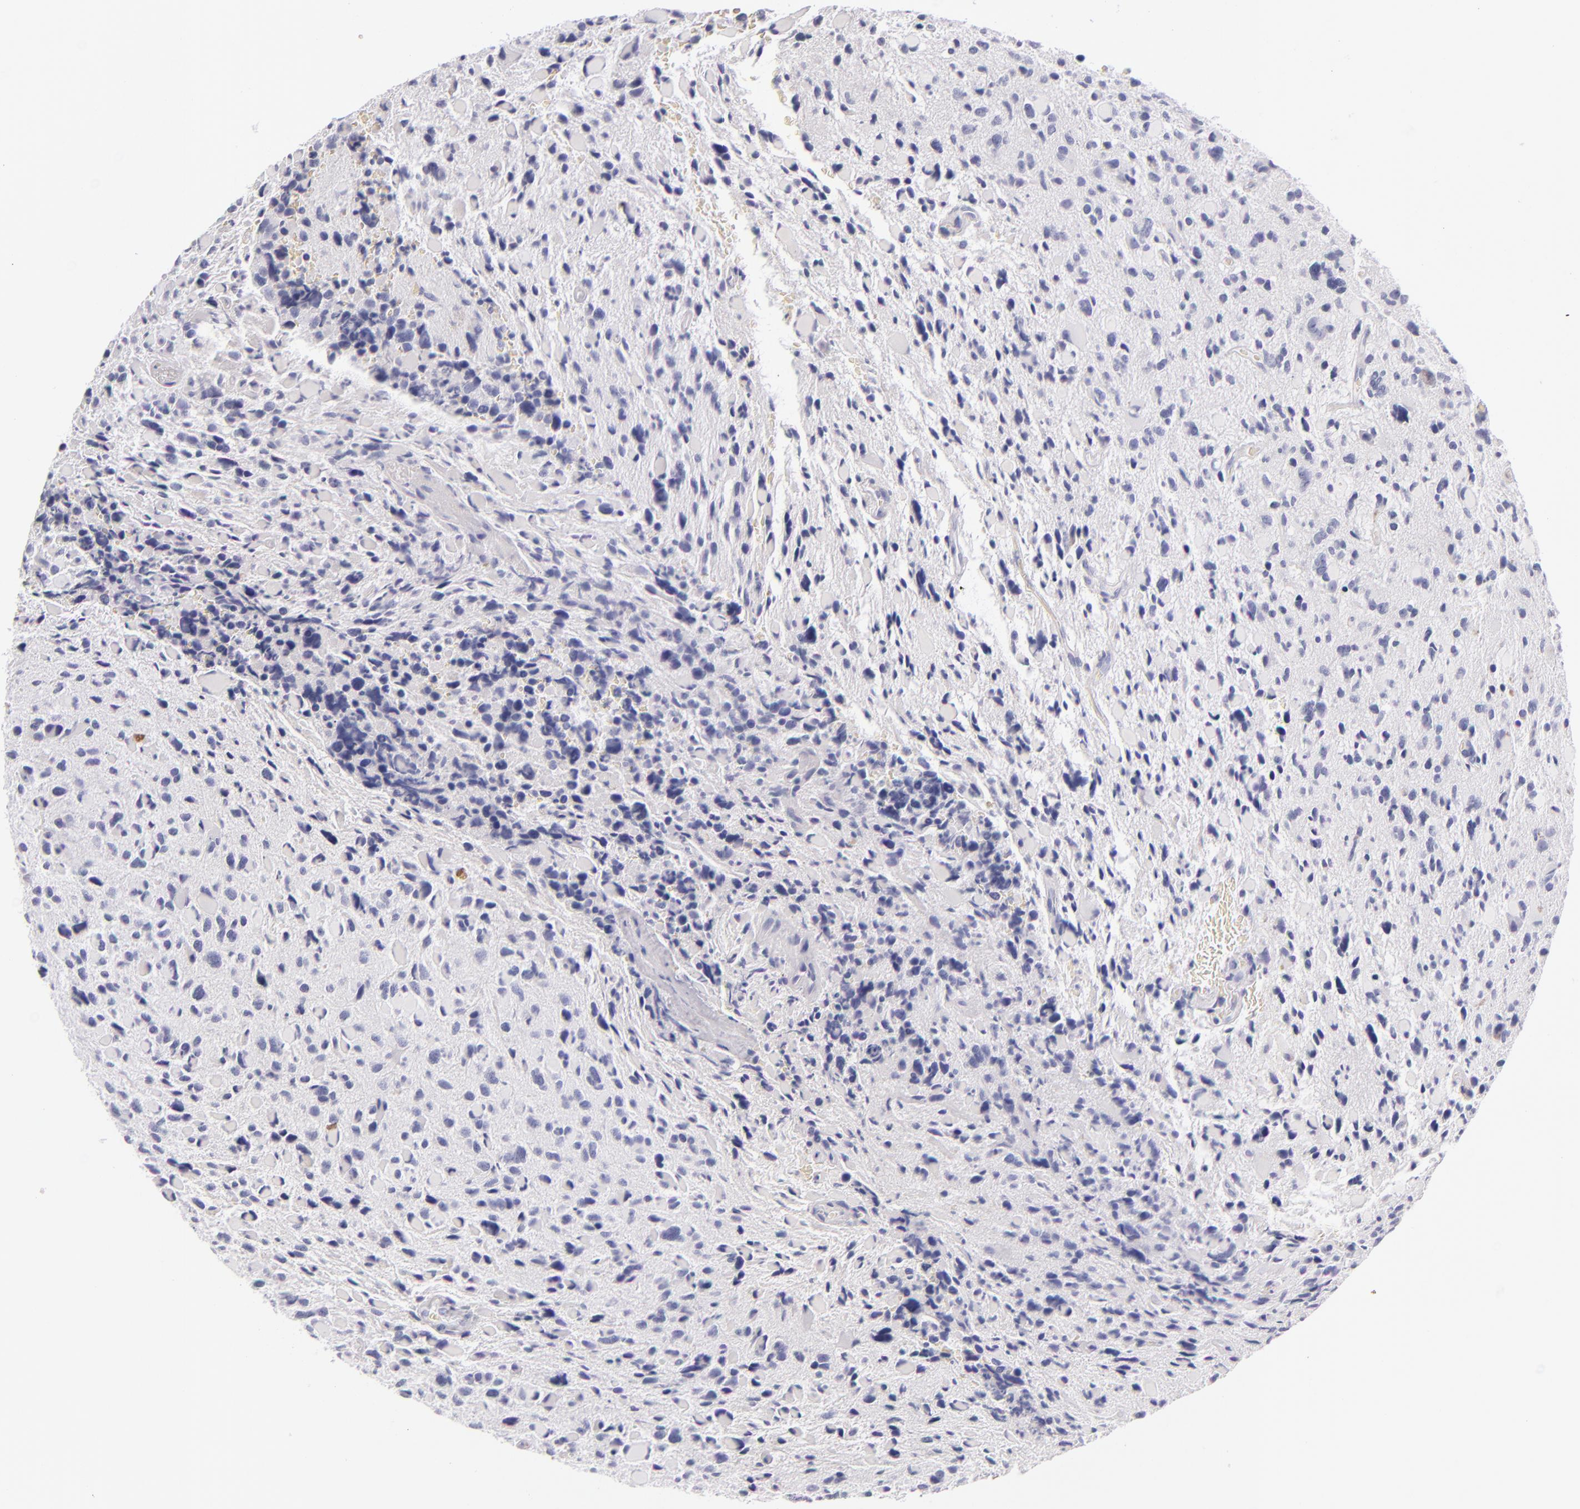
{"staining": {"intensity": "negative", "quantity": "none", "location": "none"}, "tissue": "glioma", "cell_type": "Tumor cells", "image_type": "cancer", "snomed": [{"axis": "morphology", "description": "Glioma, malignant, High grade"}, {"axis": "topography", "description": "Brain"}], "caption": "An immunohistochemistry micrograph of high-grade glioma (malignant) is shown. There is no staining in tumor cells of high-grade glioma (malignant). (IHC, brightfield microscopy, high magnification).", "gene": "FABP1", "patient": {"sex": "female", "age": 37}}